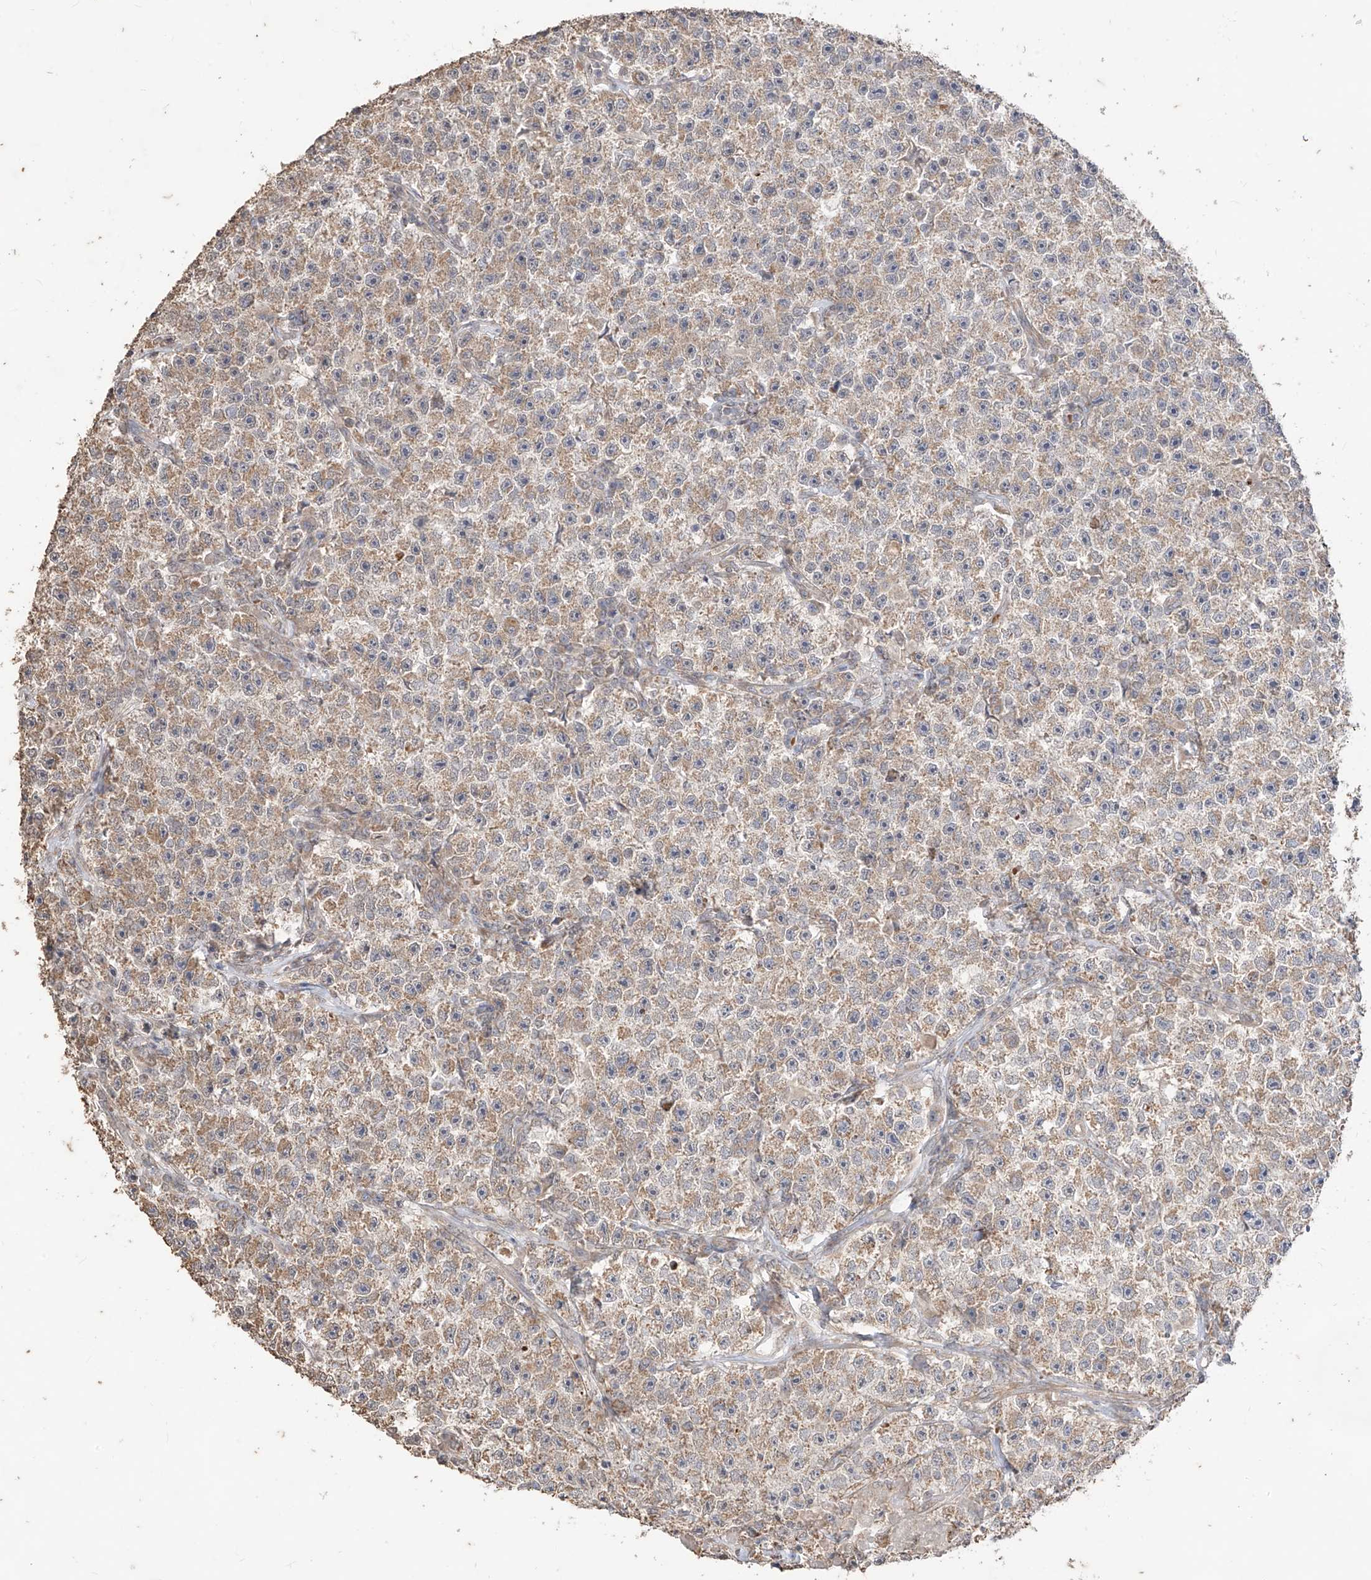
{"staining": {"intensity": "weak", "quantity": ">75%", "location": "cytoplasmic/membranous"}, "tissue": "testis cancer", "cell_type": "Tumor cells", "image_type": "cancer", "snomed": [{"axis": "morphology", "description": "Seminoma, NOS"}, {"axis": "topography", "description": "Testis"}], "caption": "A brown stain shows weak cytoplasmic/membranous expression of a protein in seminoma (testis) tumor cells.", "gene": "MTUS2", "patient": {"sex": "male", "age": 22}}